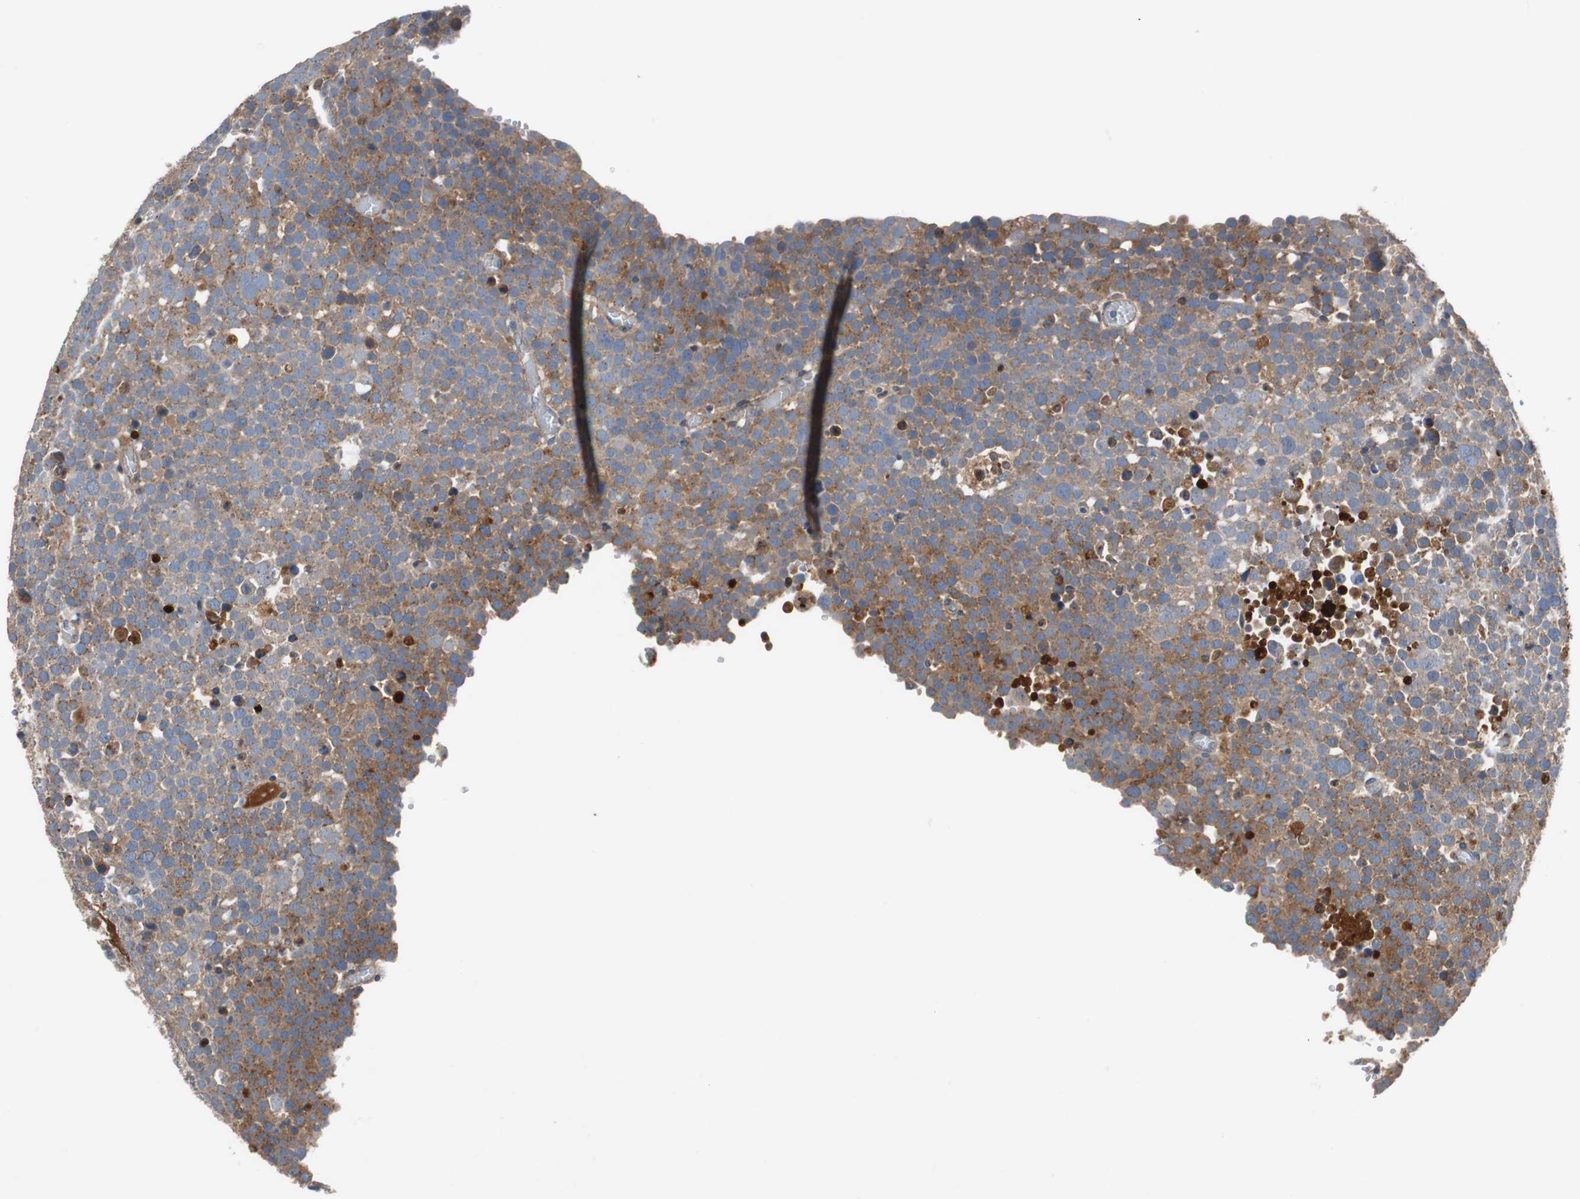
{"staining": {"intensity": "moderate", "quantity": ">75%", "location": "cytoplasmic/membranous"}, "tissue": "testis cancer", "cell_type": "Tumor cells", "image_type": "cancer", "snomed": [{"axis": "morphology", "description": "Seminoma, NOS"}, {"axis": "topography", "description": "Testis"}], "caption": "Moderate cytoplasmic/membranous expression is seen in about >75% of tumor cells in testis cancer.", "gene": "SORT1", "patient": {"sex": "male", "age": 71}}